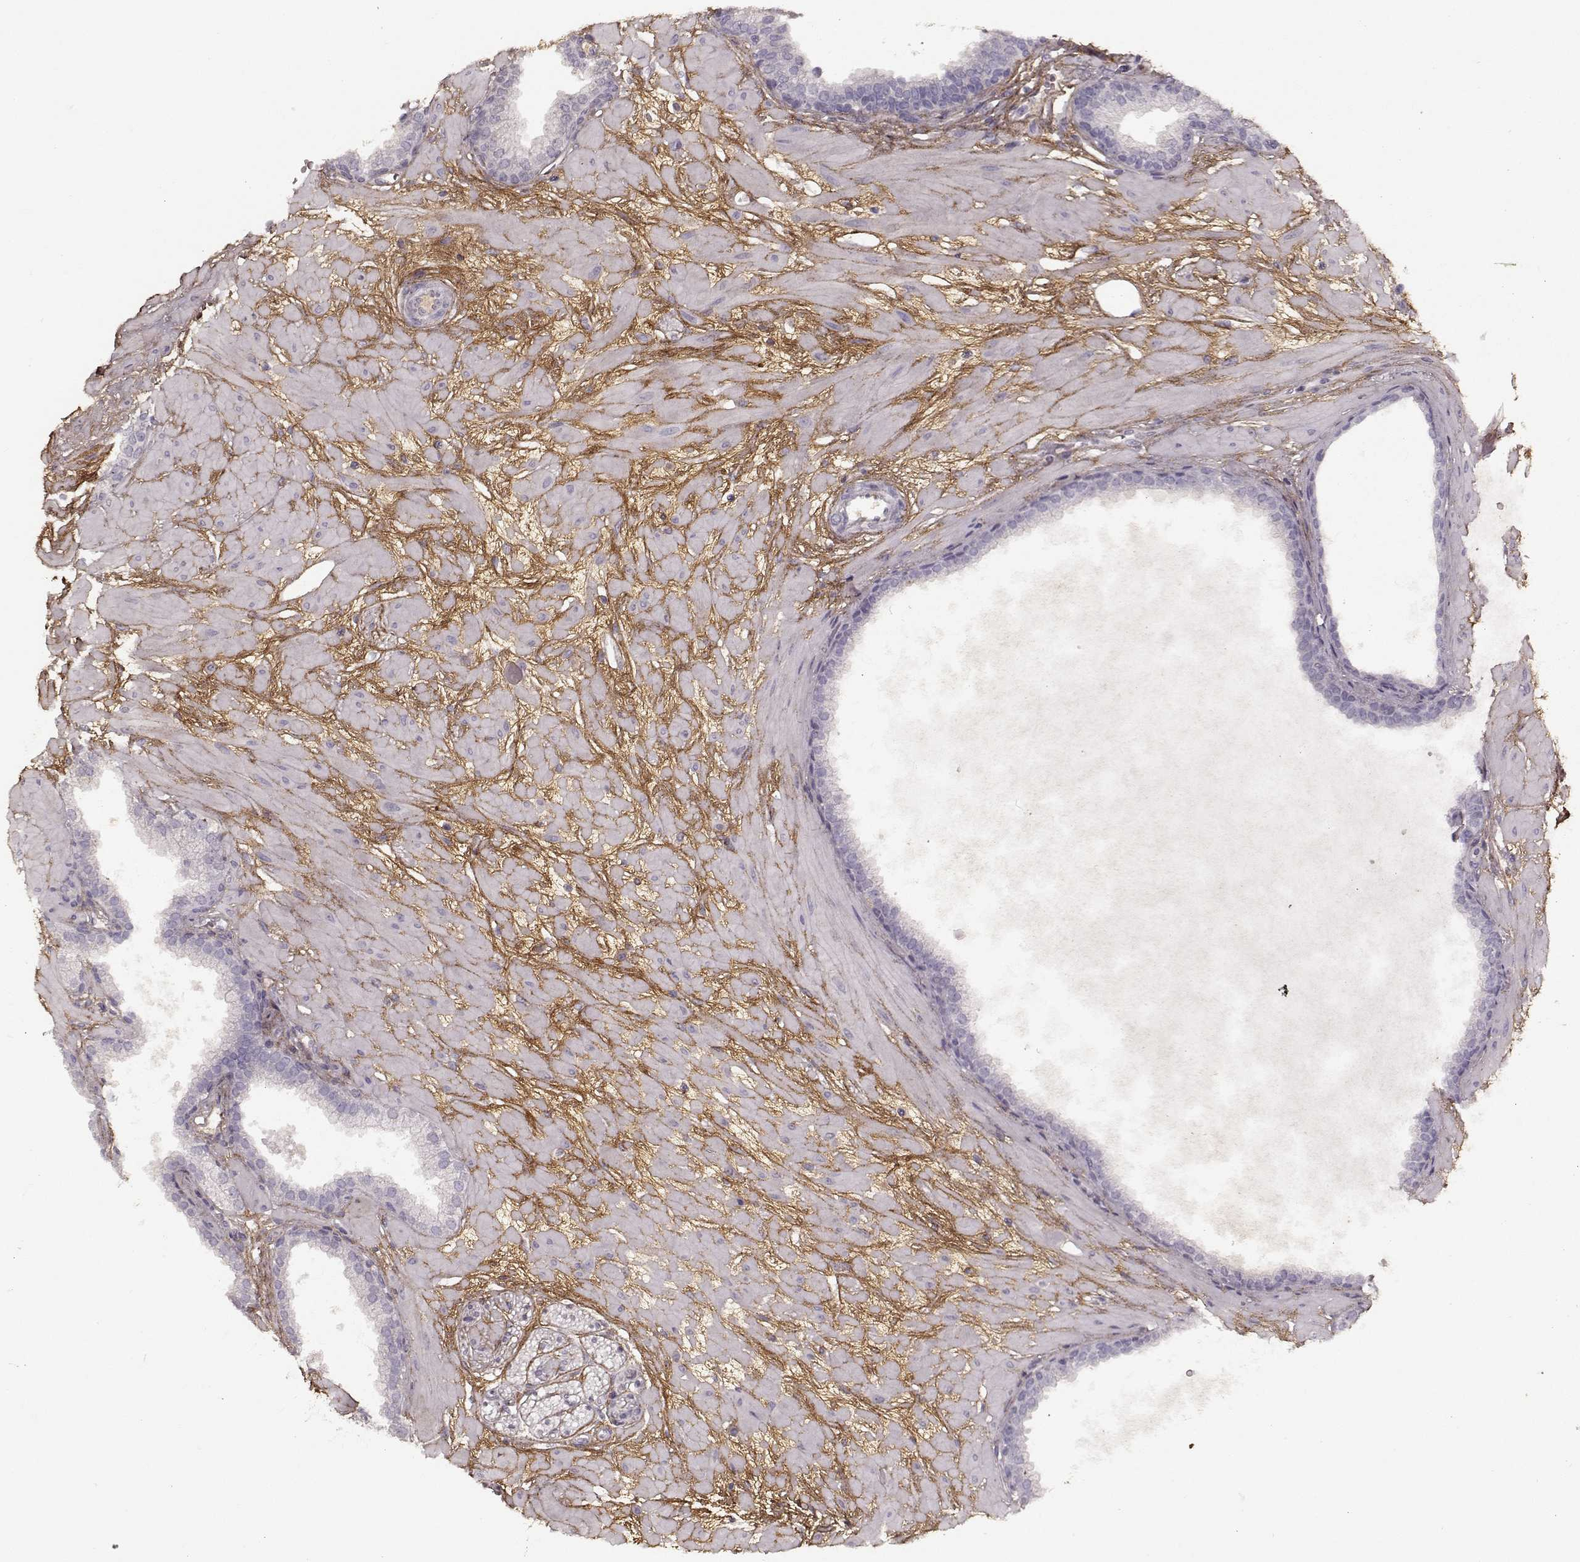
{"staining": {"intensity": "negative", "quantity": "none", "location": "none"}, "tissue": "prostate cancer", "cell_type": "Tumor cells", "image_type": "cancer", "snomed": [{"axis": "morphology", "description": "Adenocarcinoma, Low grade"}, {"axis": "topography", "description": "Prostate"}], "caption": "Human prostate cancer stained for a protein using immunohistochemistry (IHC) demonstrates no positivity in tumor cells.", "gene": "LUM", "patient": {"sex": "male", "age": 68}}